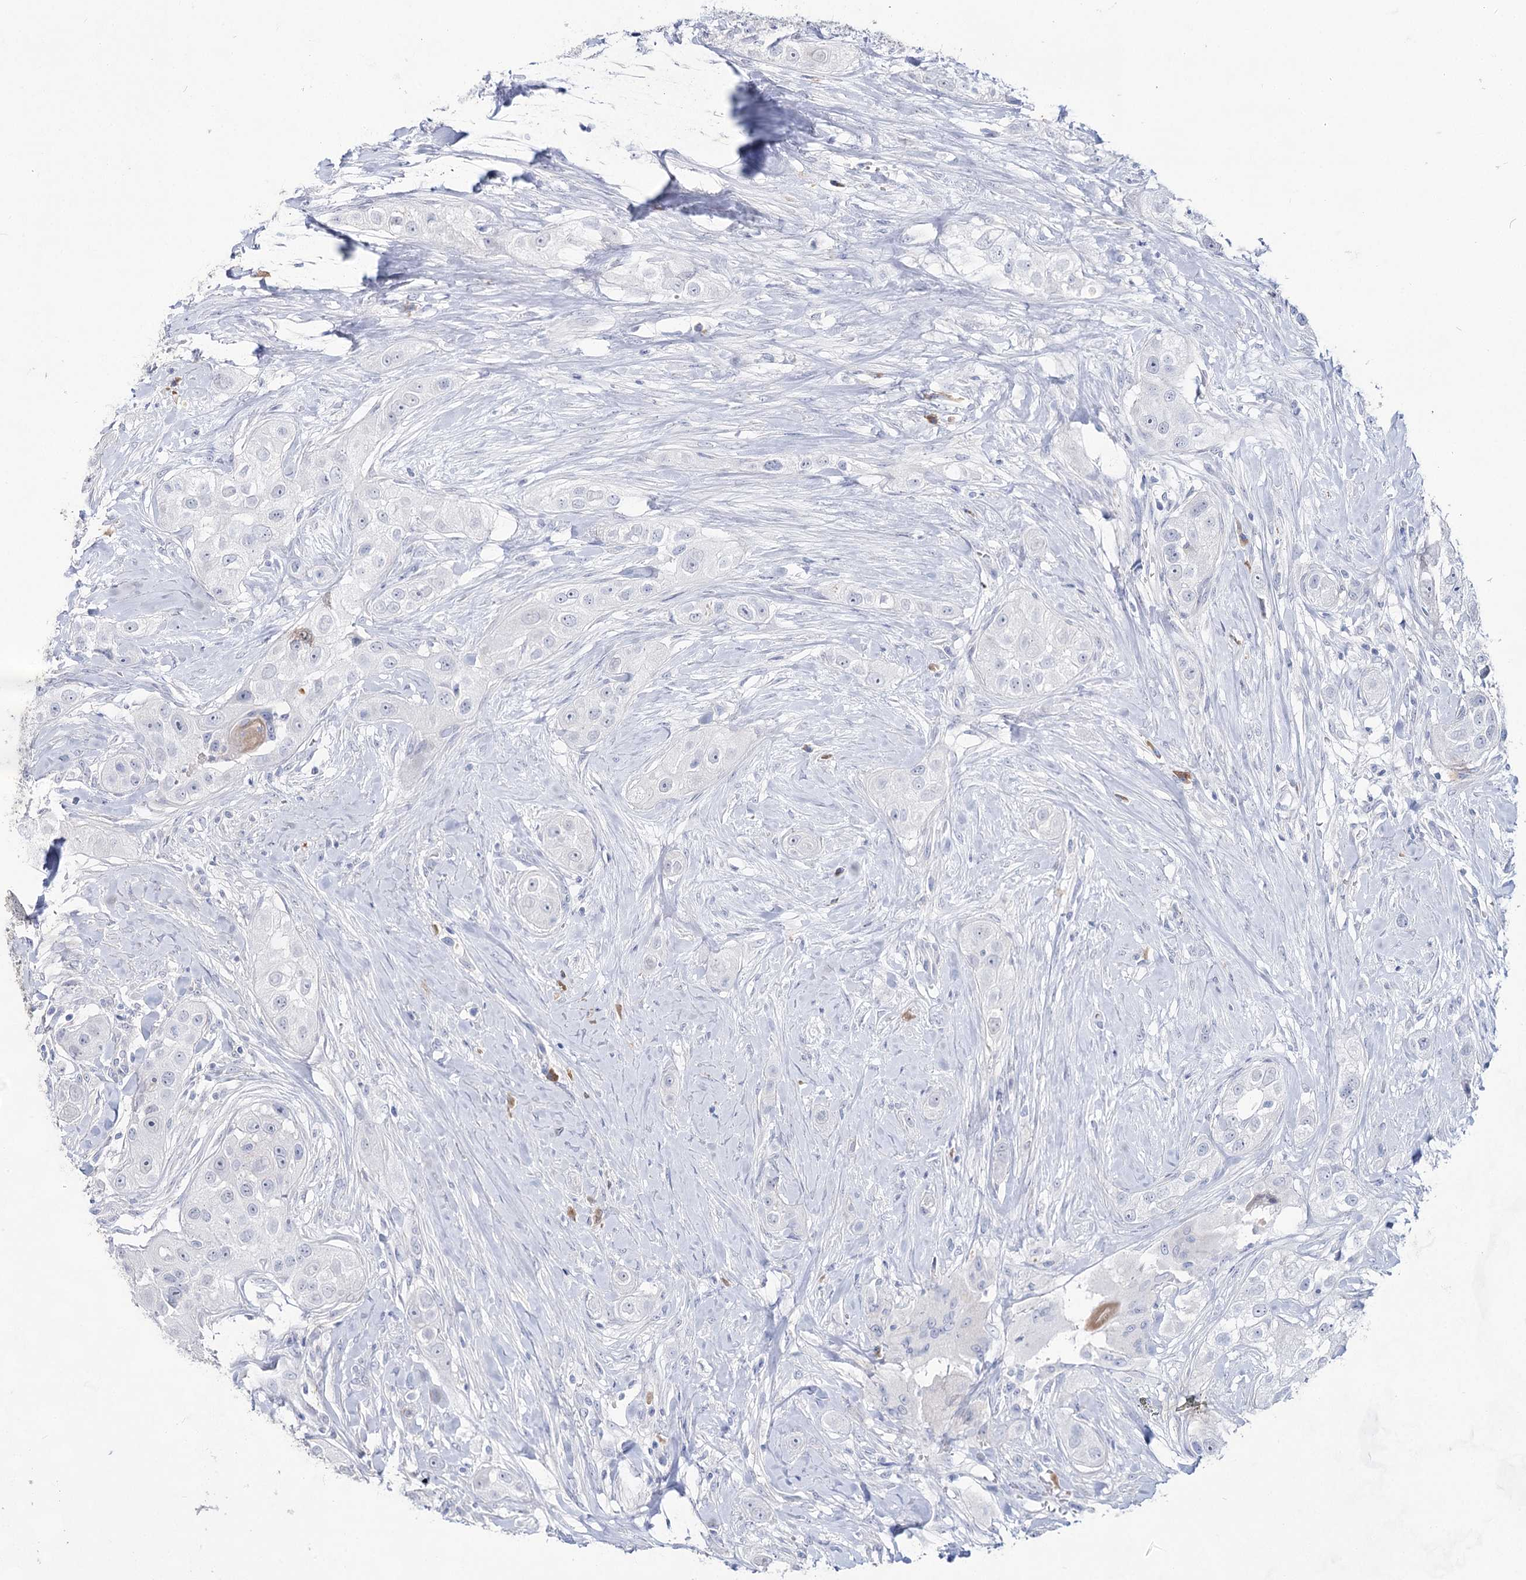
{"staining": {"intensity": "negative", "quantity": "none", "location": "none"}, "tissue": "head and neck cancer", "cell_type": "Tumor cells", "image_type": "cancer", "snomed": [{"axis": "morphology", "description": "Normal tissue, NOS"}, {"axis": "morphology", "description": "Squamous cell carcinoma, NOS"}, {"axis": "topography", "description": "Skeletal muscle"}, {"axis": "topography", "description": "Head-Neck"}], "caption": "Photomicrograph shows no significant protein staining in tumor cells of head and neck cancer.", "gene": "ACRV1", "patient": {"sex": "male", "age": 51}}